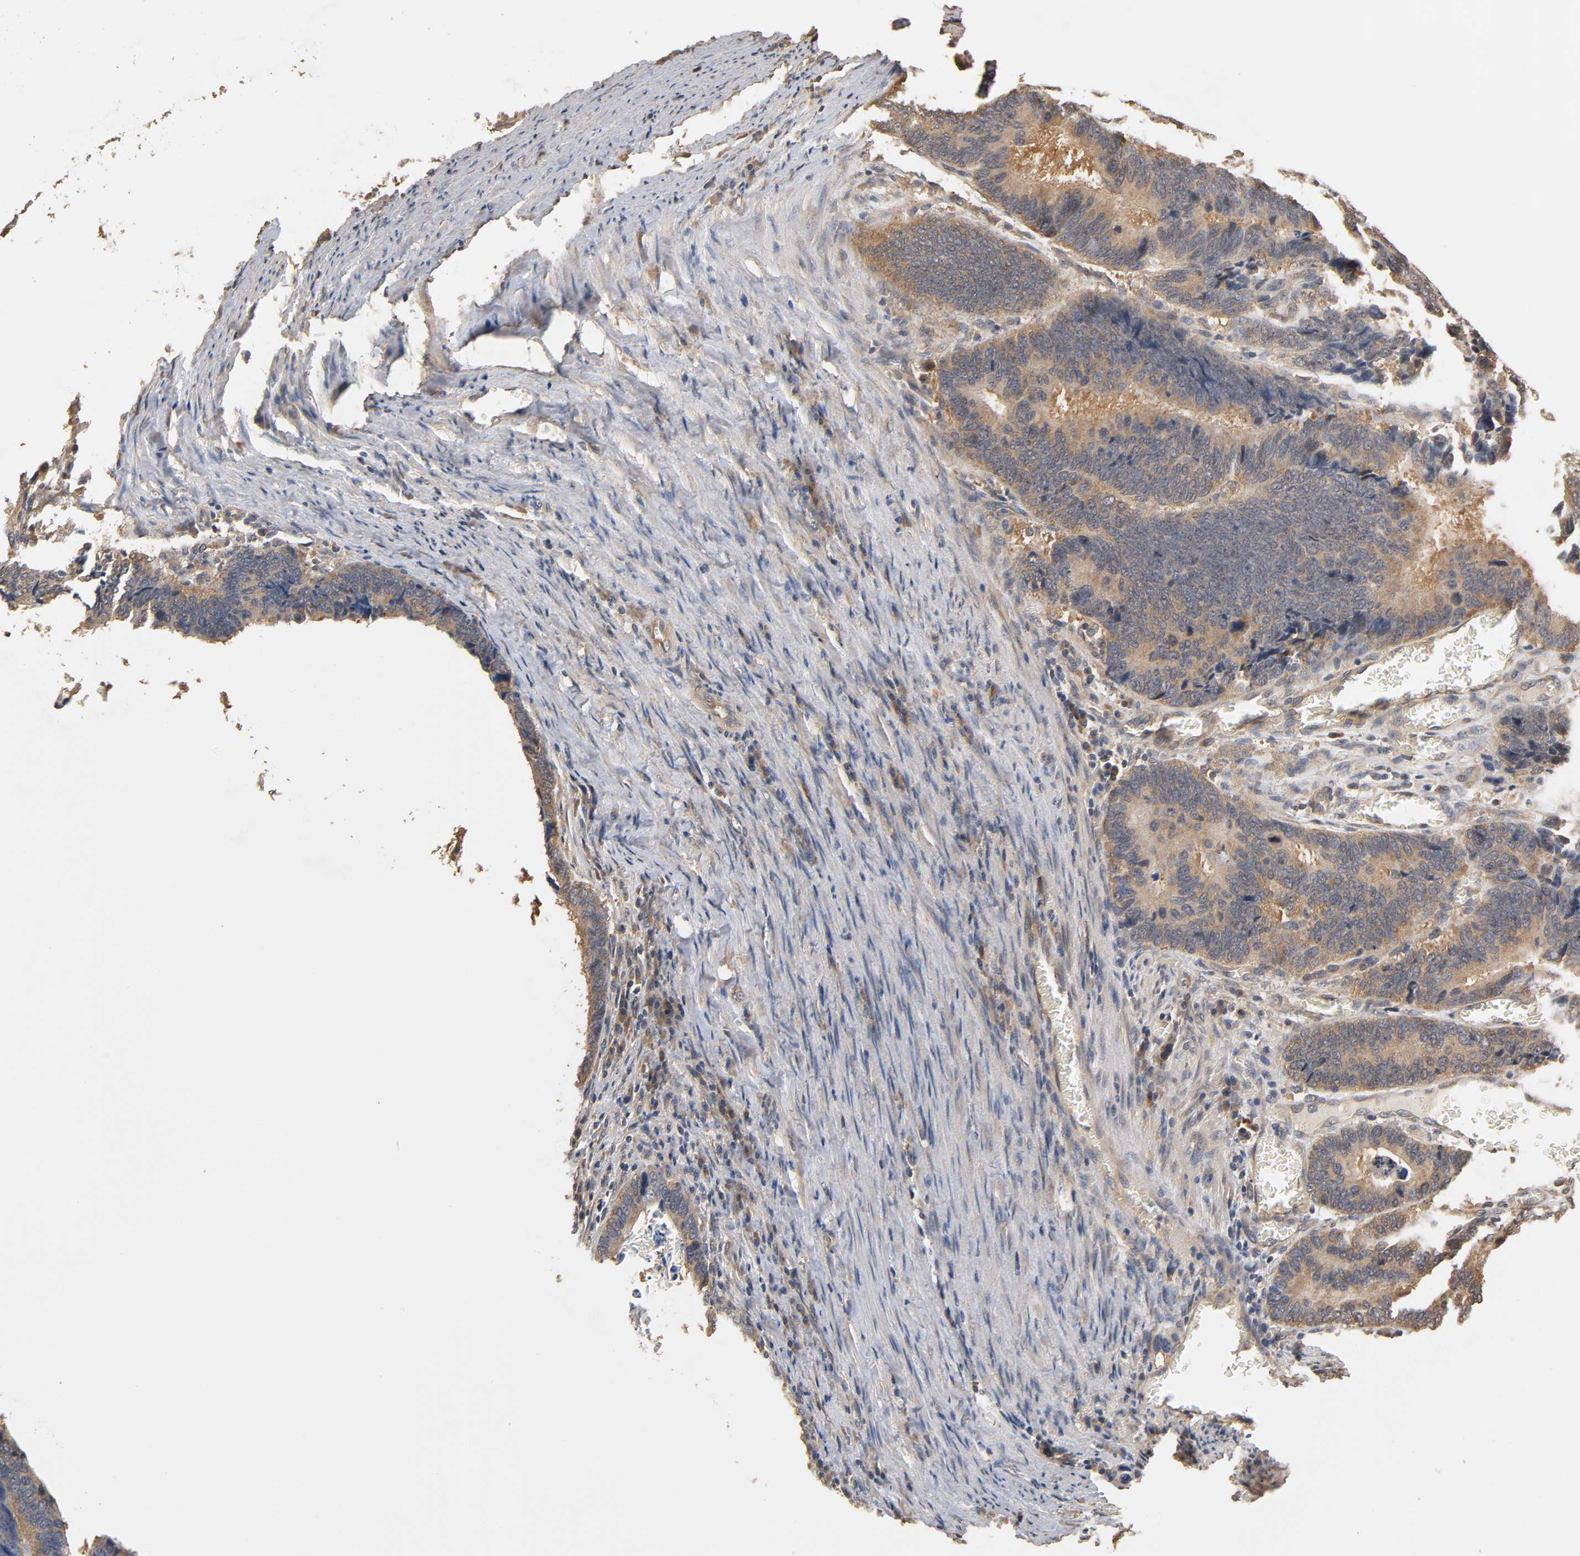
{"staining": {"intensity": "moderate", "quantity": ">75%", "location": "cytoplasmic/membranous"}, "tissue": "colorectal cancer", "cell_type": "Tumor cells", "image_type": "cancer", "snomed": [{"axis": "morphology", "description": "Adenocarcinoma, NOS"}, {"axis": "topography", "description": "Colon"}], "caption": "High-magnification brightfield microscopy of adenocarcinoma (colorectal) stained with DAB (3,3'-diaminobenzidine) (brown) and counterstained with hematoxylin (blue). tumor cells exhibit moderate cytoplasmic/membranous positivity is appreciated in about>75% of cells.", "gene": "ARHGEF7", "patient": {"sex": "male", "age": 72}}